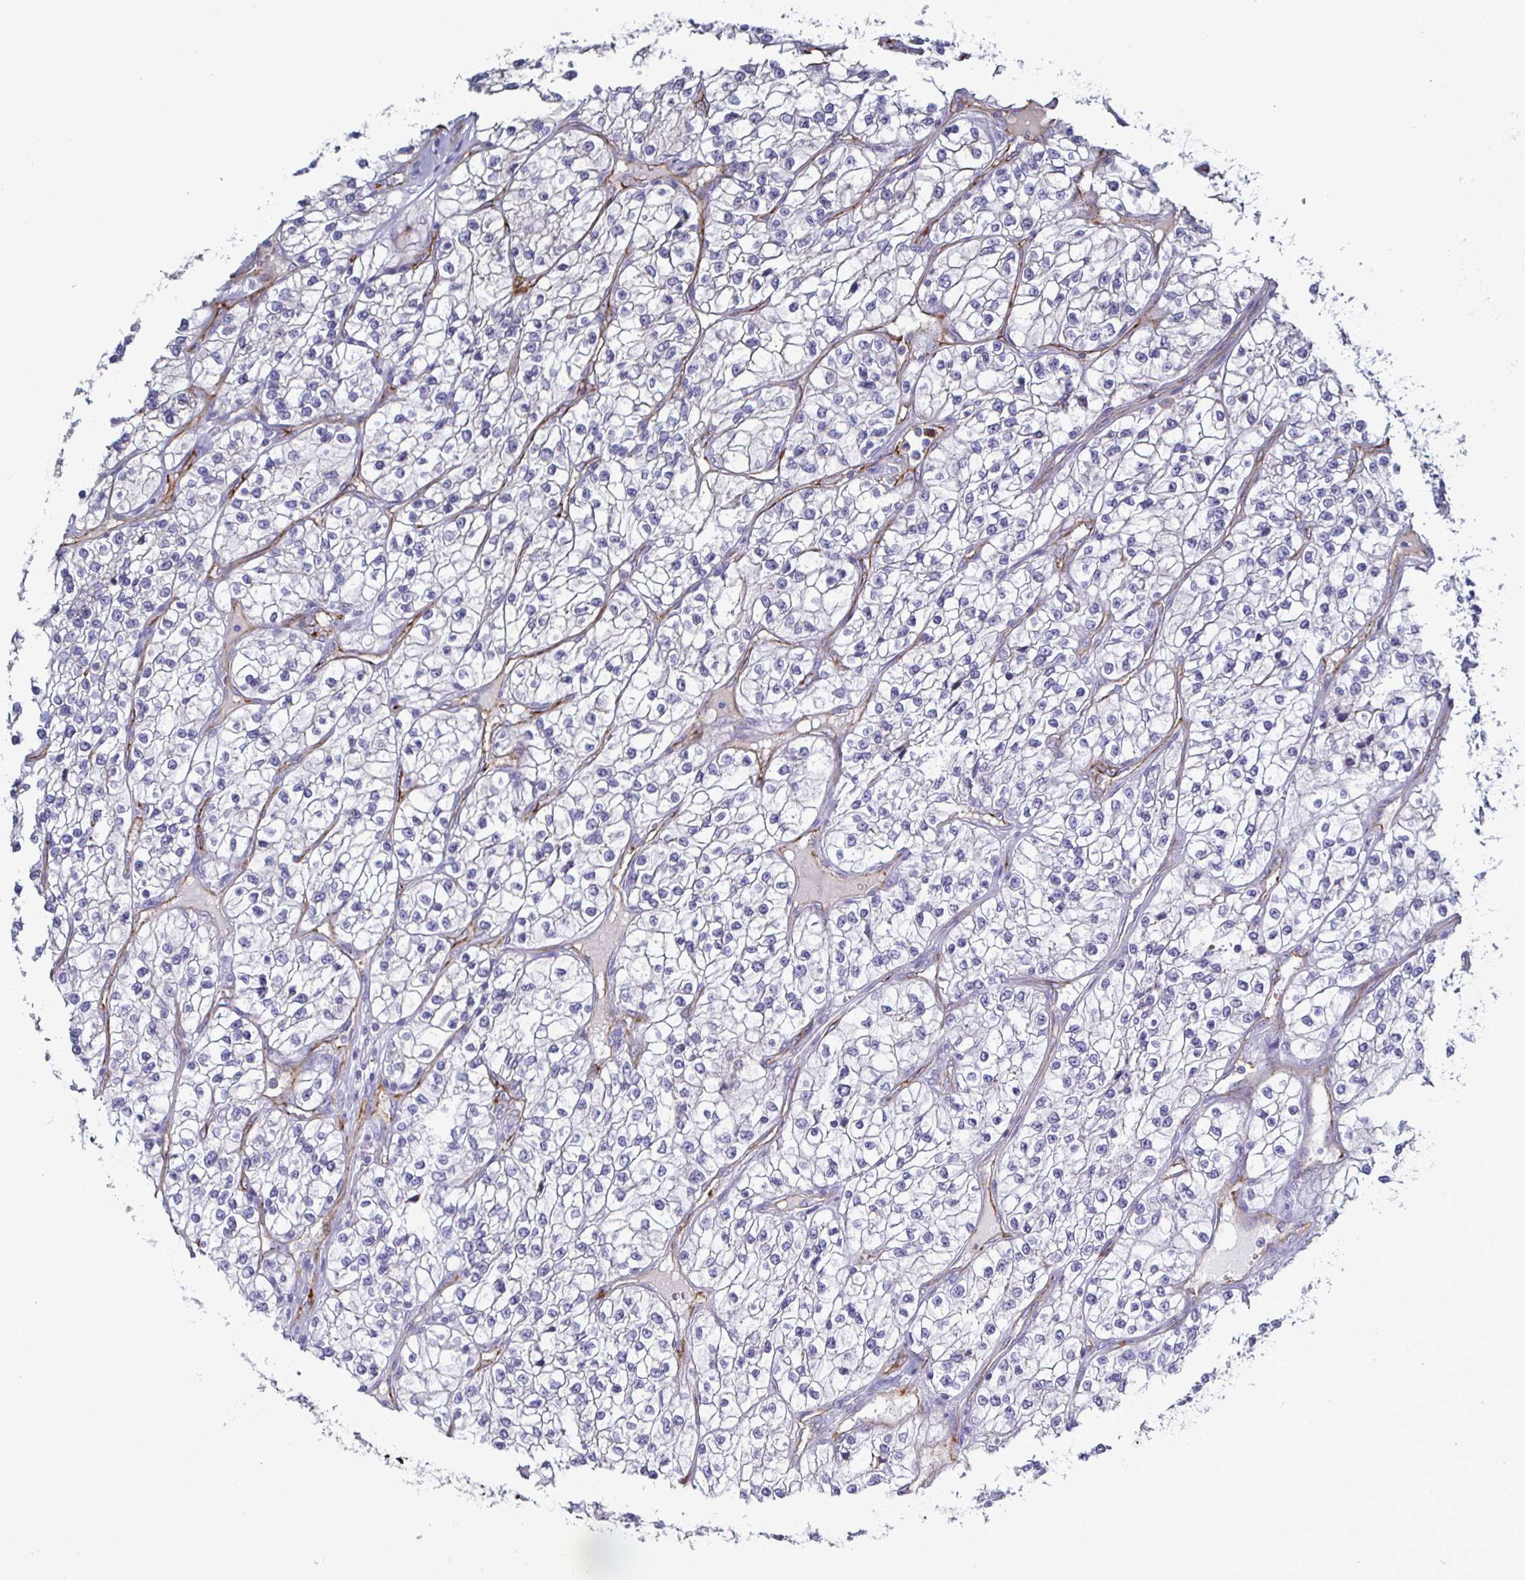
{"staining": {"intensity": "negative", "quantity": "none", "location": "none"}, "tissue": "renal cancer", "cell_type": "Tumor cells", "image_type": "cancer", "snomed": [{"axis": "morphology", "description": "Adenocarcinoma, NOS"}, {"axis": "topography", "description": "Kidney"}], "caption": "Adenocarcinoma (renal) stained for a protein using immunohistochemistry demonstrates no expression tumor cells.", "gene": "ACSBG2", "patient": {"sex": "female", "age": 57}}